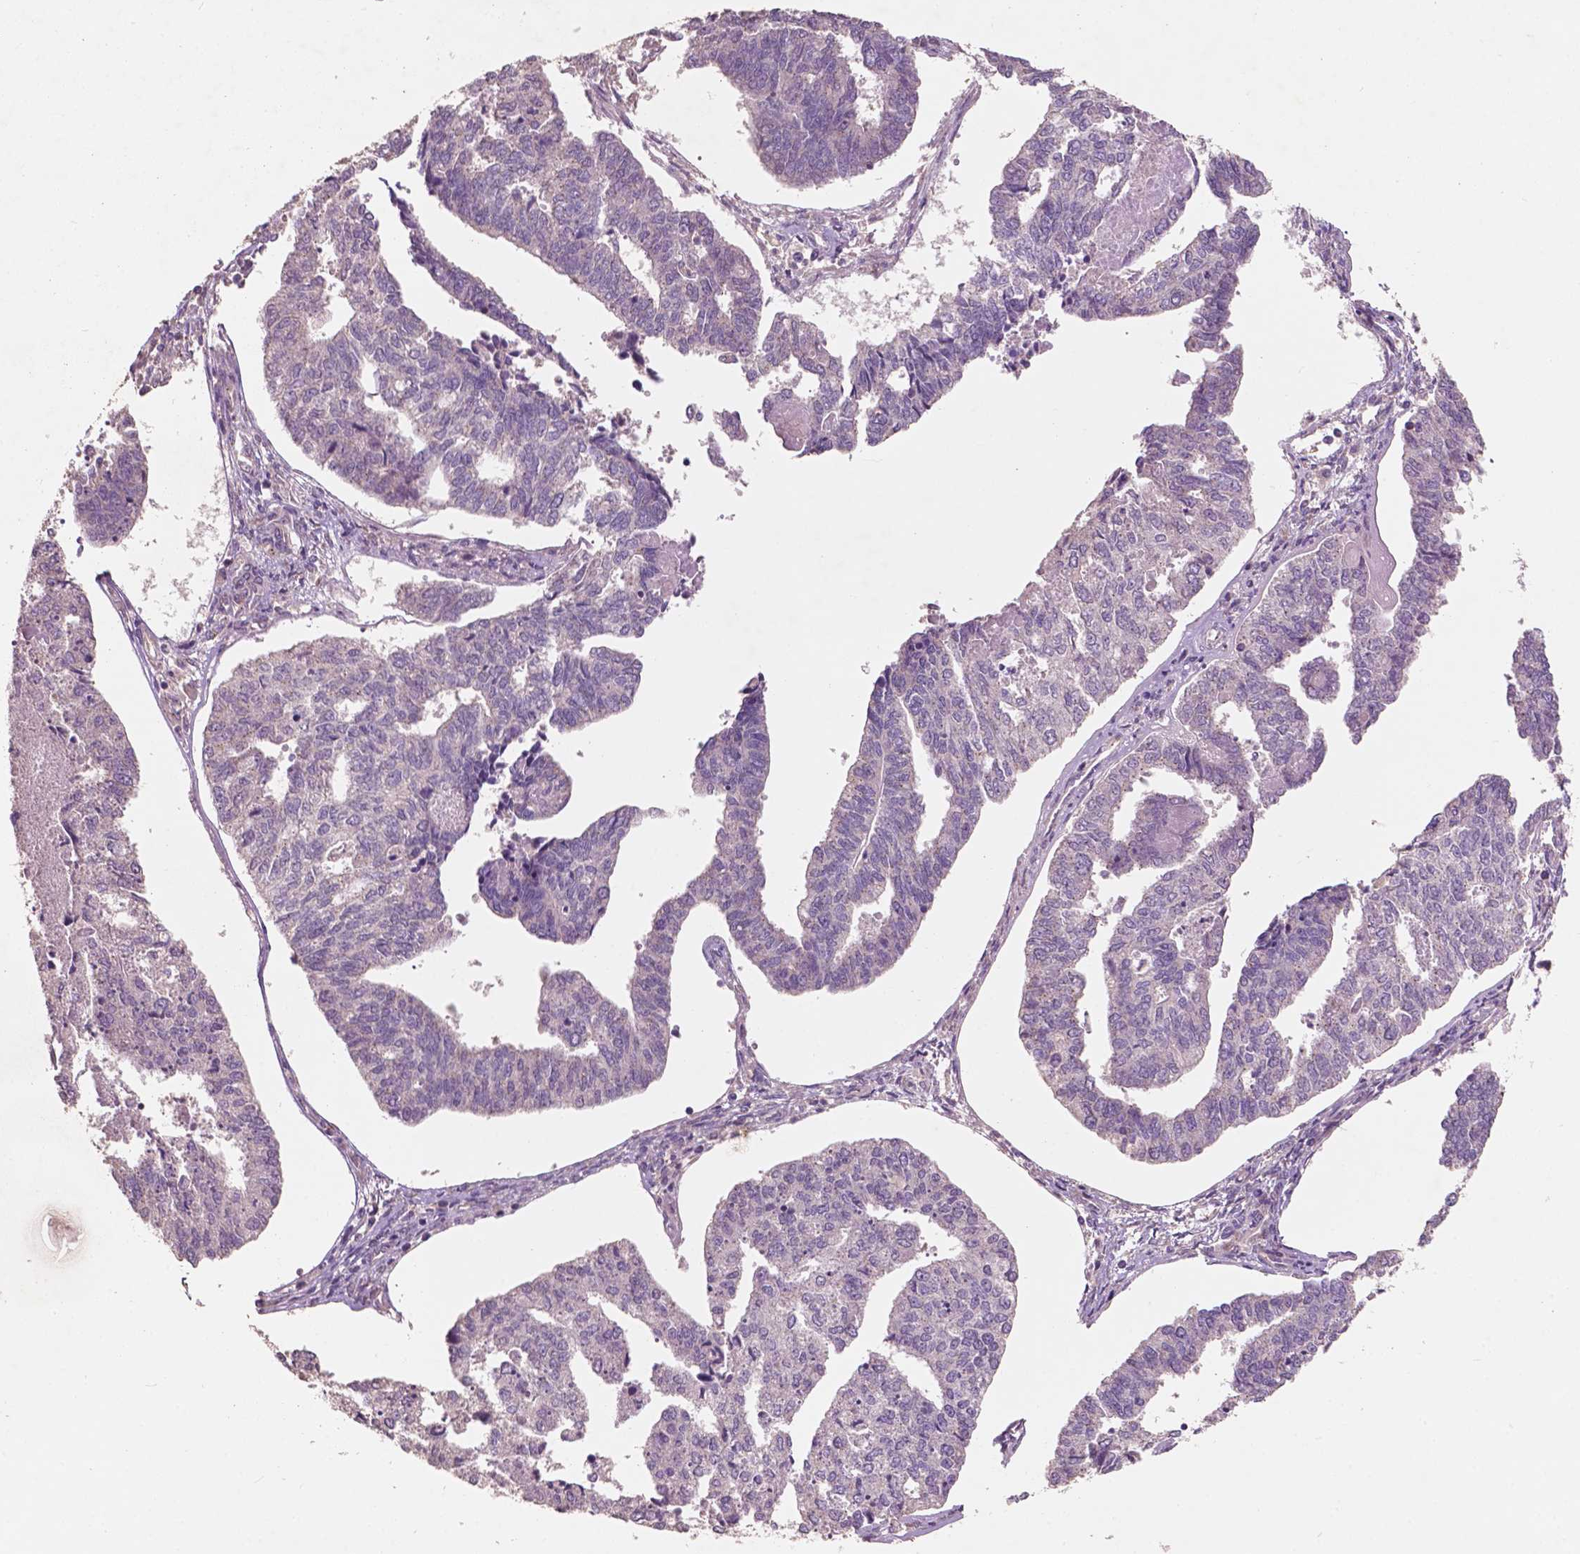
{"staining": {"intensity": "negative", "quantity": "none", "location": "none"}, "tissue": "endometrial cancer", "cell_type": "Tumor cells", "image_type": "cancer", "snomed": [{"axis": "morphology", "description": "Adenocarcinoma, NOS"}, {"axis": "topography", "description": "Endometrium"}], "caption": "An immunohistochemistry micrograph of endometrial adenocarcinoma is shown. There is no staining in tumor cells of endometrial adenocarcinoma. The staining is performed using DAB (3,3'-diaminobenzidine) brown chromogen with nuclei counter-stained in using hematoxylin.", "gene": "CHPT1", "patient": {"sex": "female", "age": 73}}